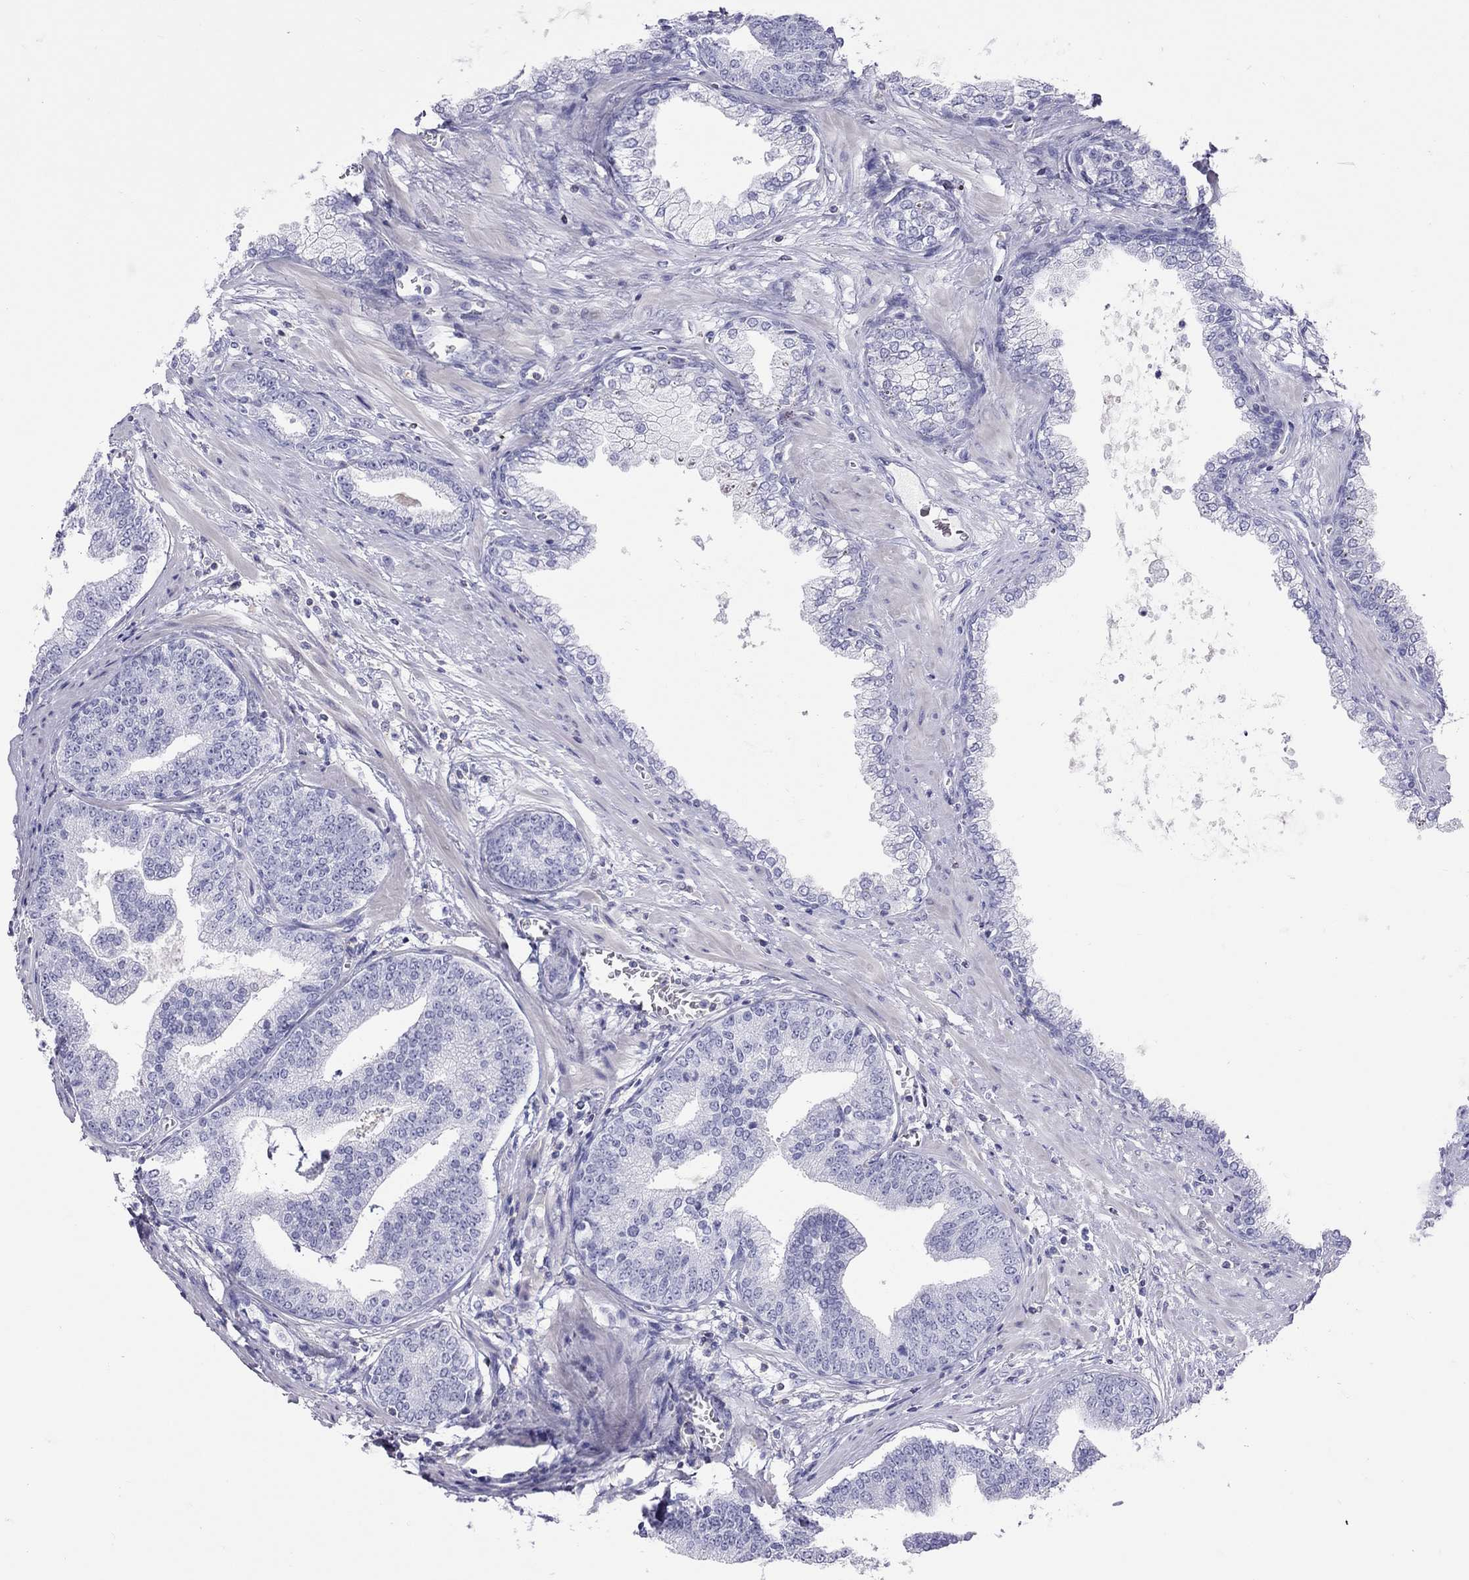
{"staining": {"intensity": "negative", "quantity": "none", "location": "none"}, "tissue": "prostate cancer", "cell_type": "Tumor cells", "image_type": "cancer", "snomed": [{"axis": "morphology", "description": "Adenocarcinoma, NOS"}, {"axis": "topography", "description": "Prostate"}], "caption": "High power microscopy photomicrograph of an IHC photomicrograph of prostate cancer, revealing no significant positivity in tumor cells.", "gene": "STAG3", "patient": {"sex": "male", "age": 64}}